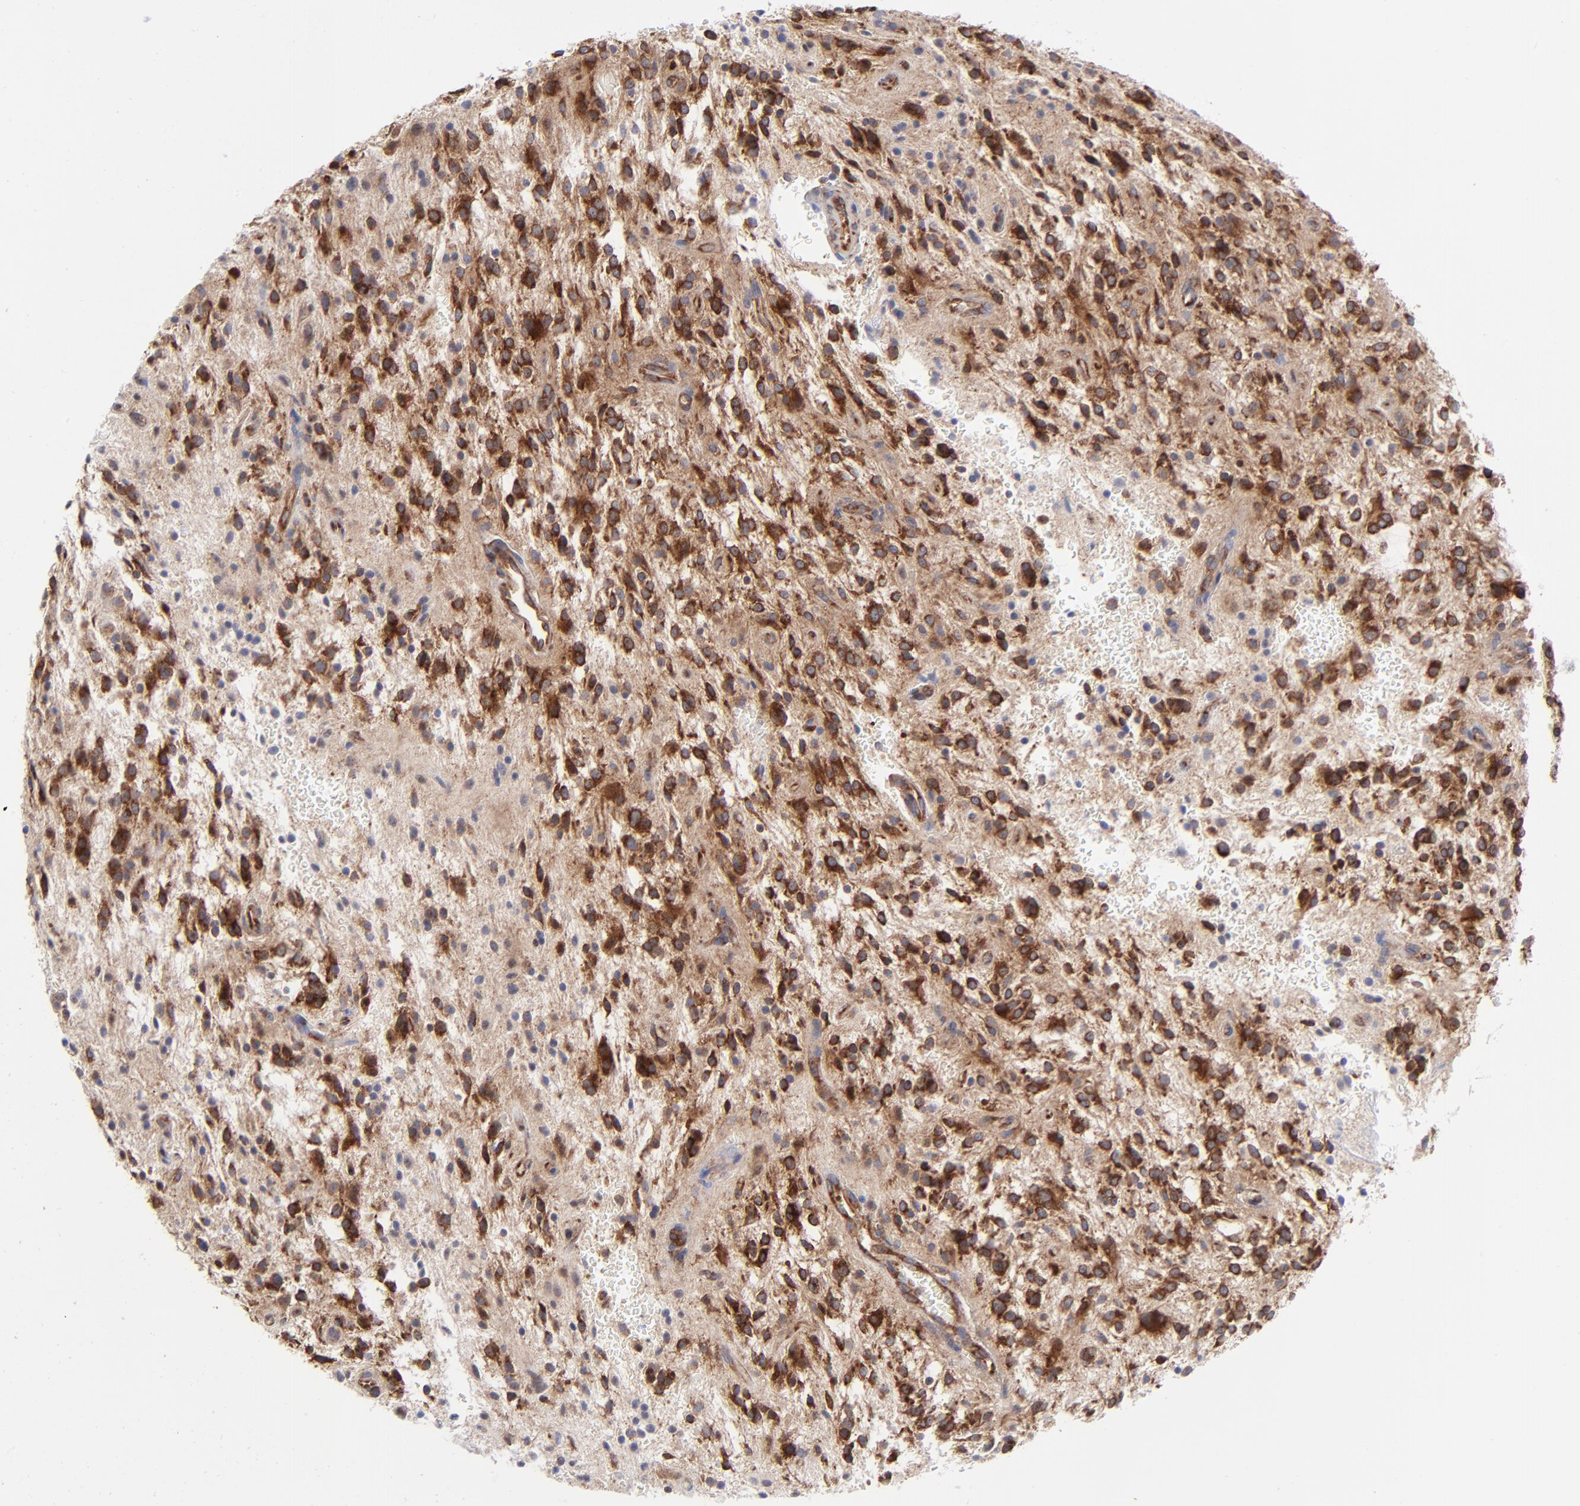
{"staining": {"intensity": "strong", "quantity": ">75%", "location": "cytoplasmic/membranous"}, "tissue": "glioma", "cell_type": "Tumor cells", "image_type": "cancer", "snomed": [{"axis": "morphology", "description": "Glioma, malignant, NOS"}, {"axis": "topography", "description": "Cerebellum"}], "caption": "High-power microscopy captured an immunohistochemistry image of malignant glioma, revealing strong cytoplasmic/membranous expression in about >75% of tumor cells.", "gene": "EIF2AK2", "patient": {"sex": "female", "age": 10}}